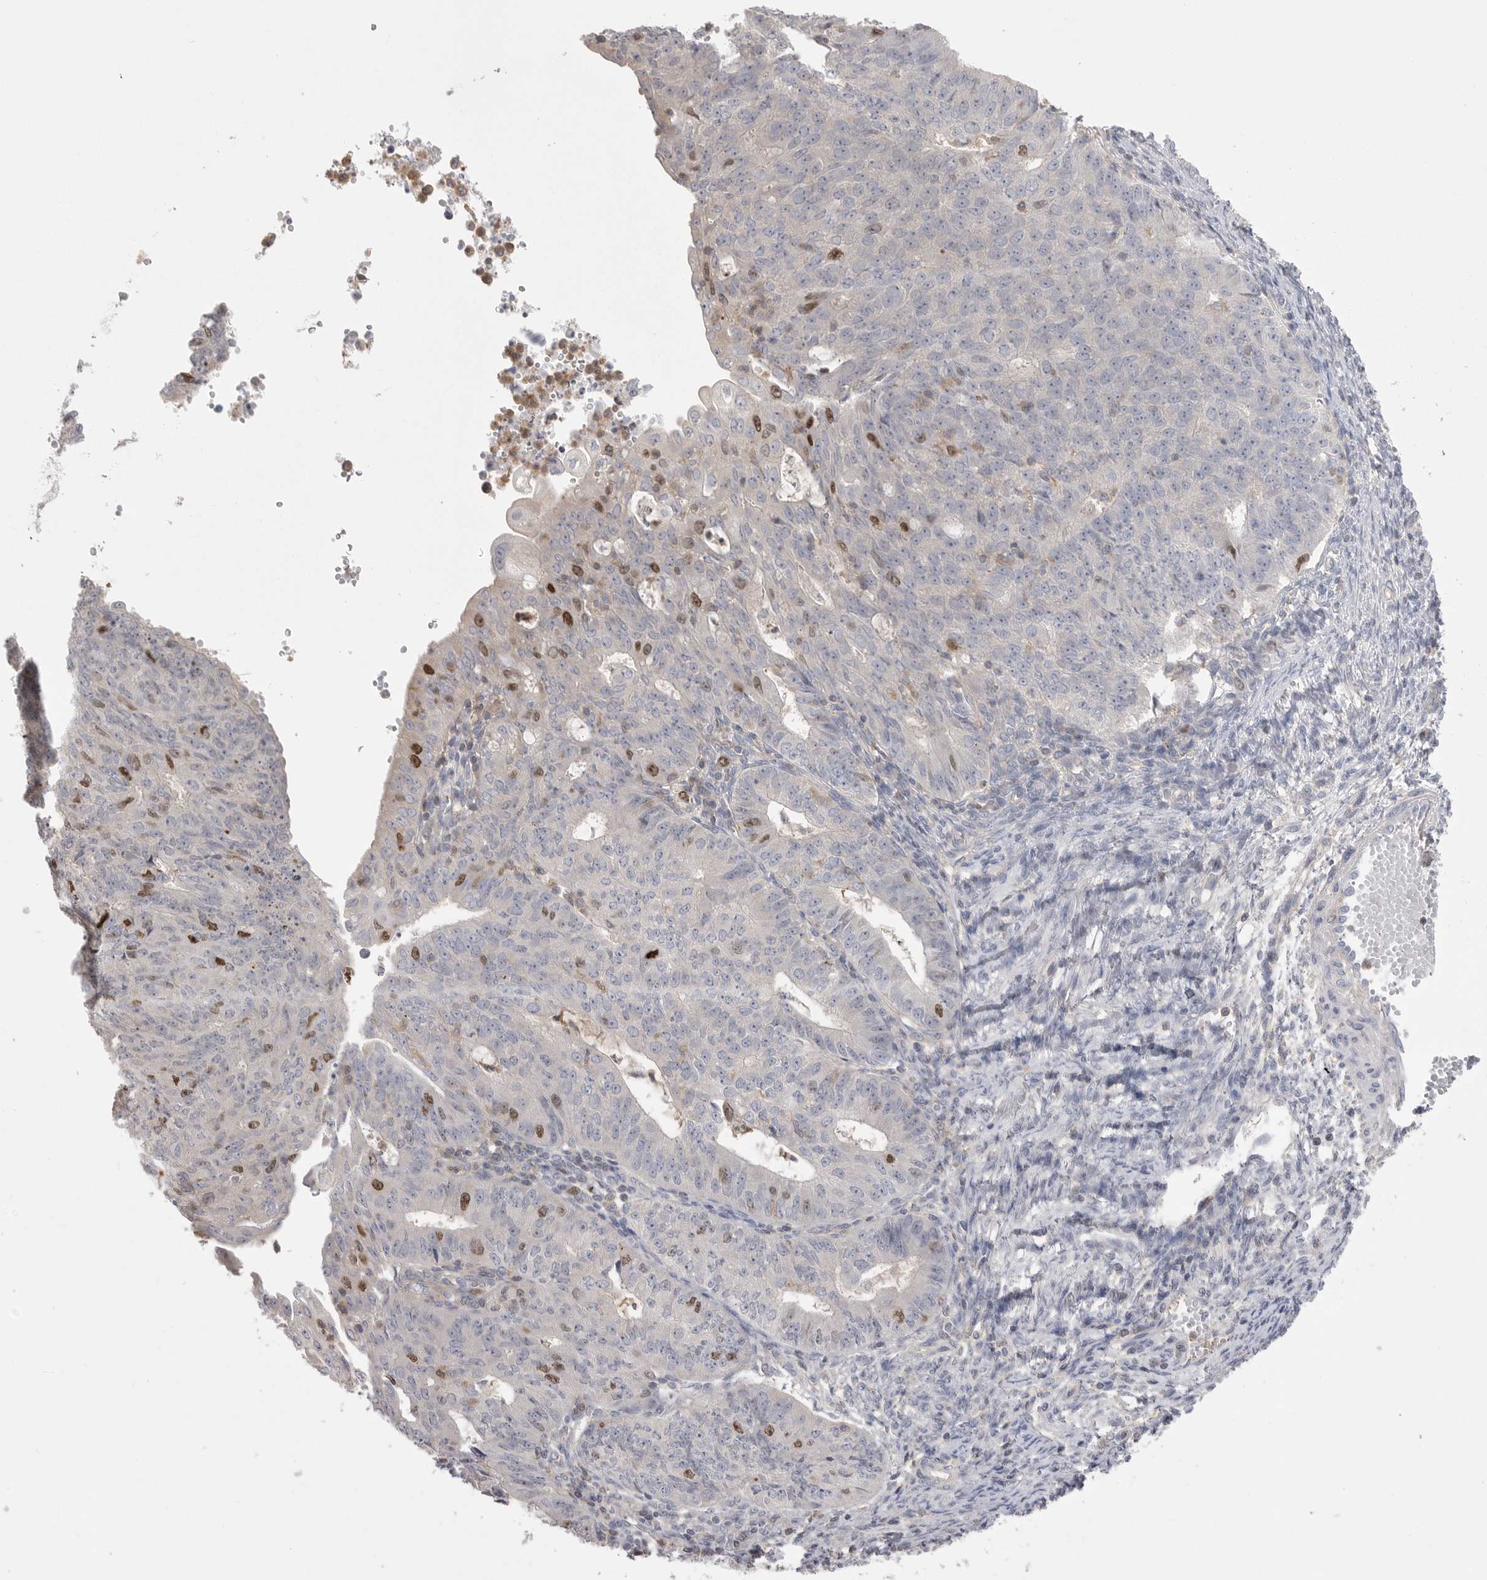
{"staining": {"intensity": "strong", "quantity": "<25%", "location": "nuclear"}, "tissue": "endometrial cancer", "cell_type": "Tumor cells", "image_type": "cancer", "snomed": [{"axis": "morphology", "description": "Adenocarcinoma, NOS"}, {"axis": "topography", "description": "Endometrium"}], "caption": "Endometrial cancer tissue exhibits strong nuclear staining in approximately <25% of tumor cells", "gene": "TOP2A", "patient": {"sex": "female", "age": 32}}